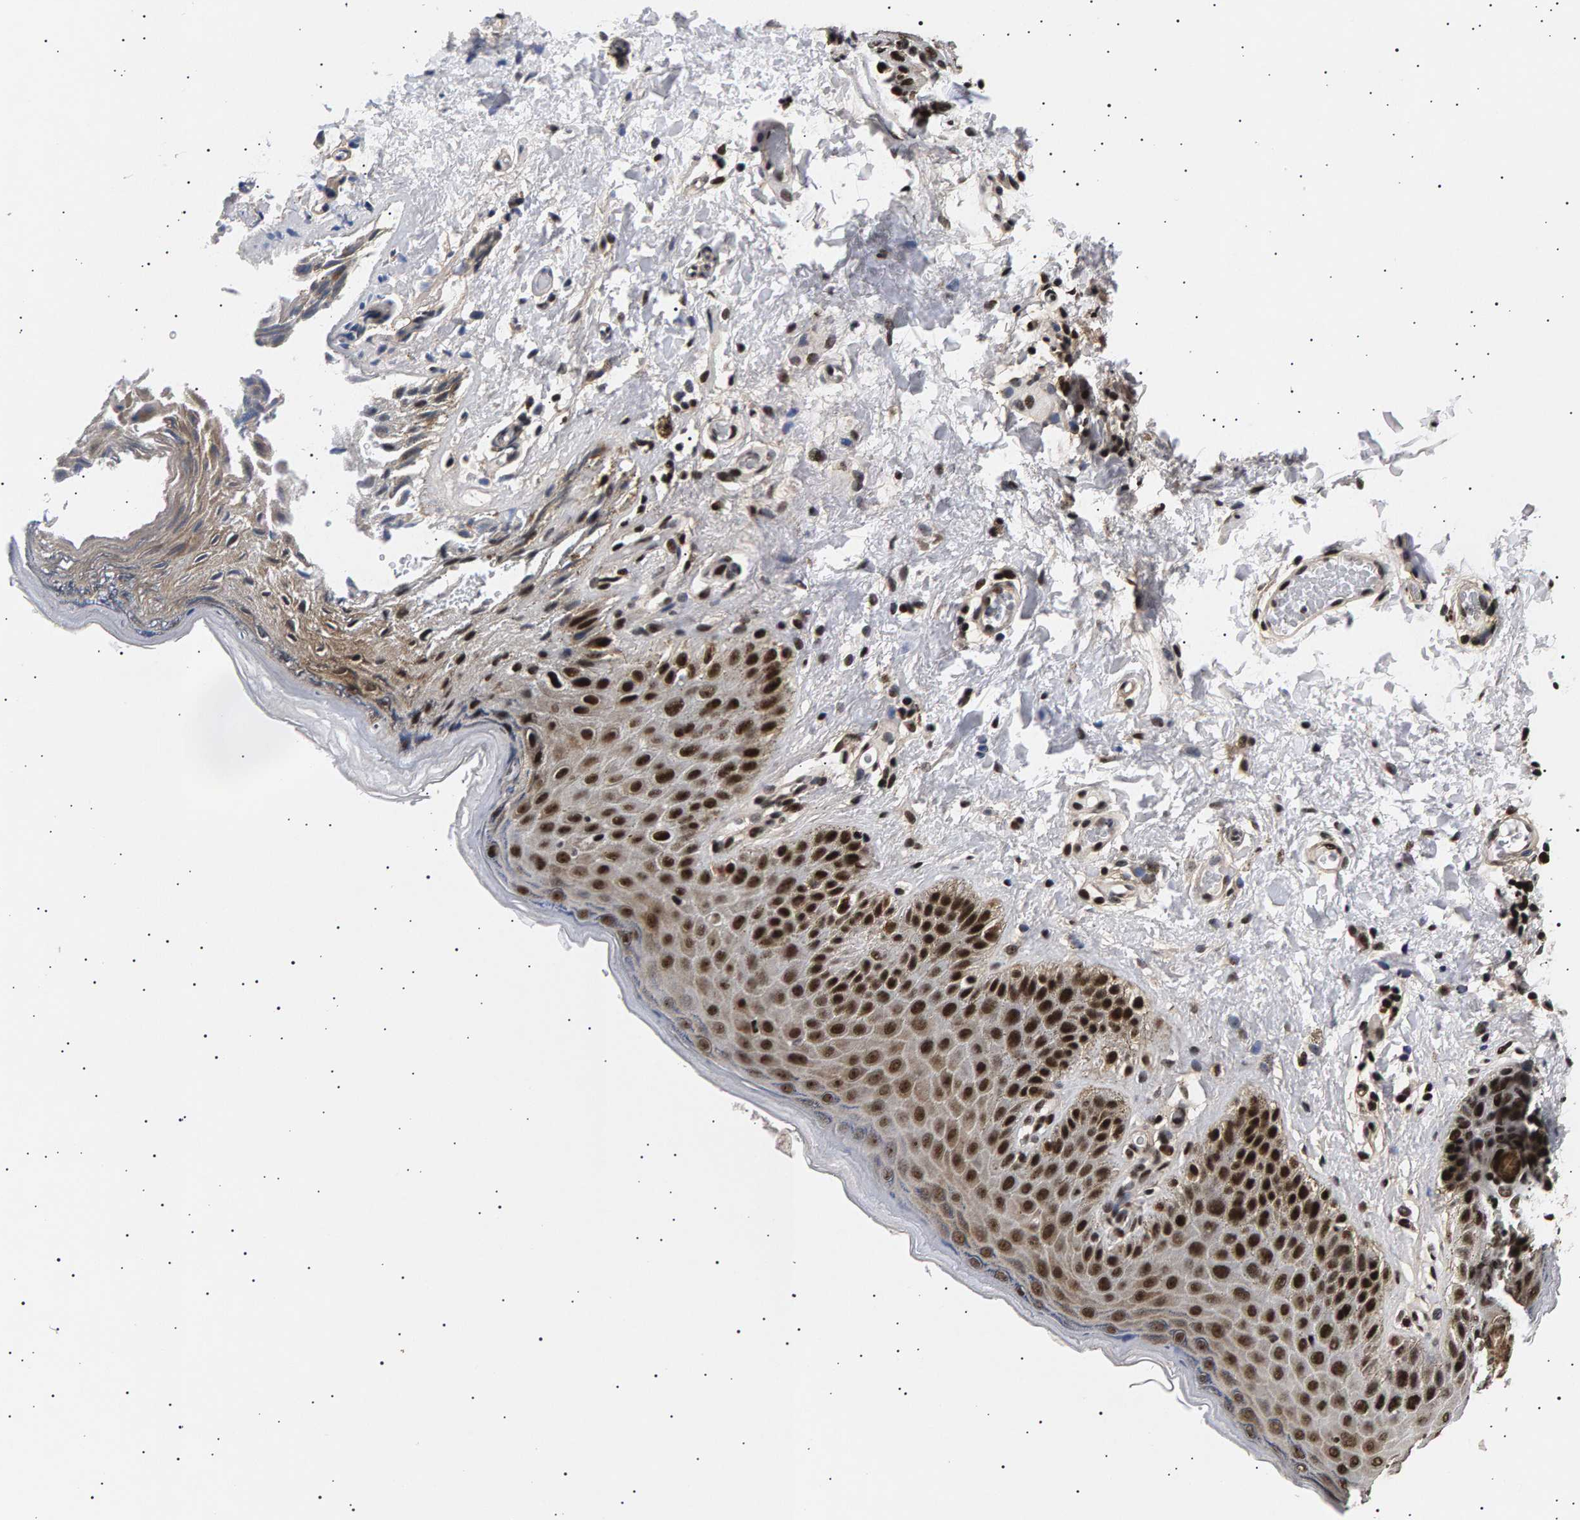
{"staining": {"intensity": "strong", "quantity": ">75%", "location": "nuclear"}, "tissue": "skin", "cell_type": "Epidermal cells", "image_type": "normal", "snomed": [{"axis": "morphology", "description": "Normal tissue, NOS"}, {"axis": "topography", "description": "Anal"}], "caption": "DAB (3,3'-diaminobenzidine) immunohistochemical staining of unremarkable human skin demonstrates strong nuclear protein expression in about >75% of epidermal cells.", "gene": "ANKRD40", "patient": {"sex": "male", "age": 44}}